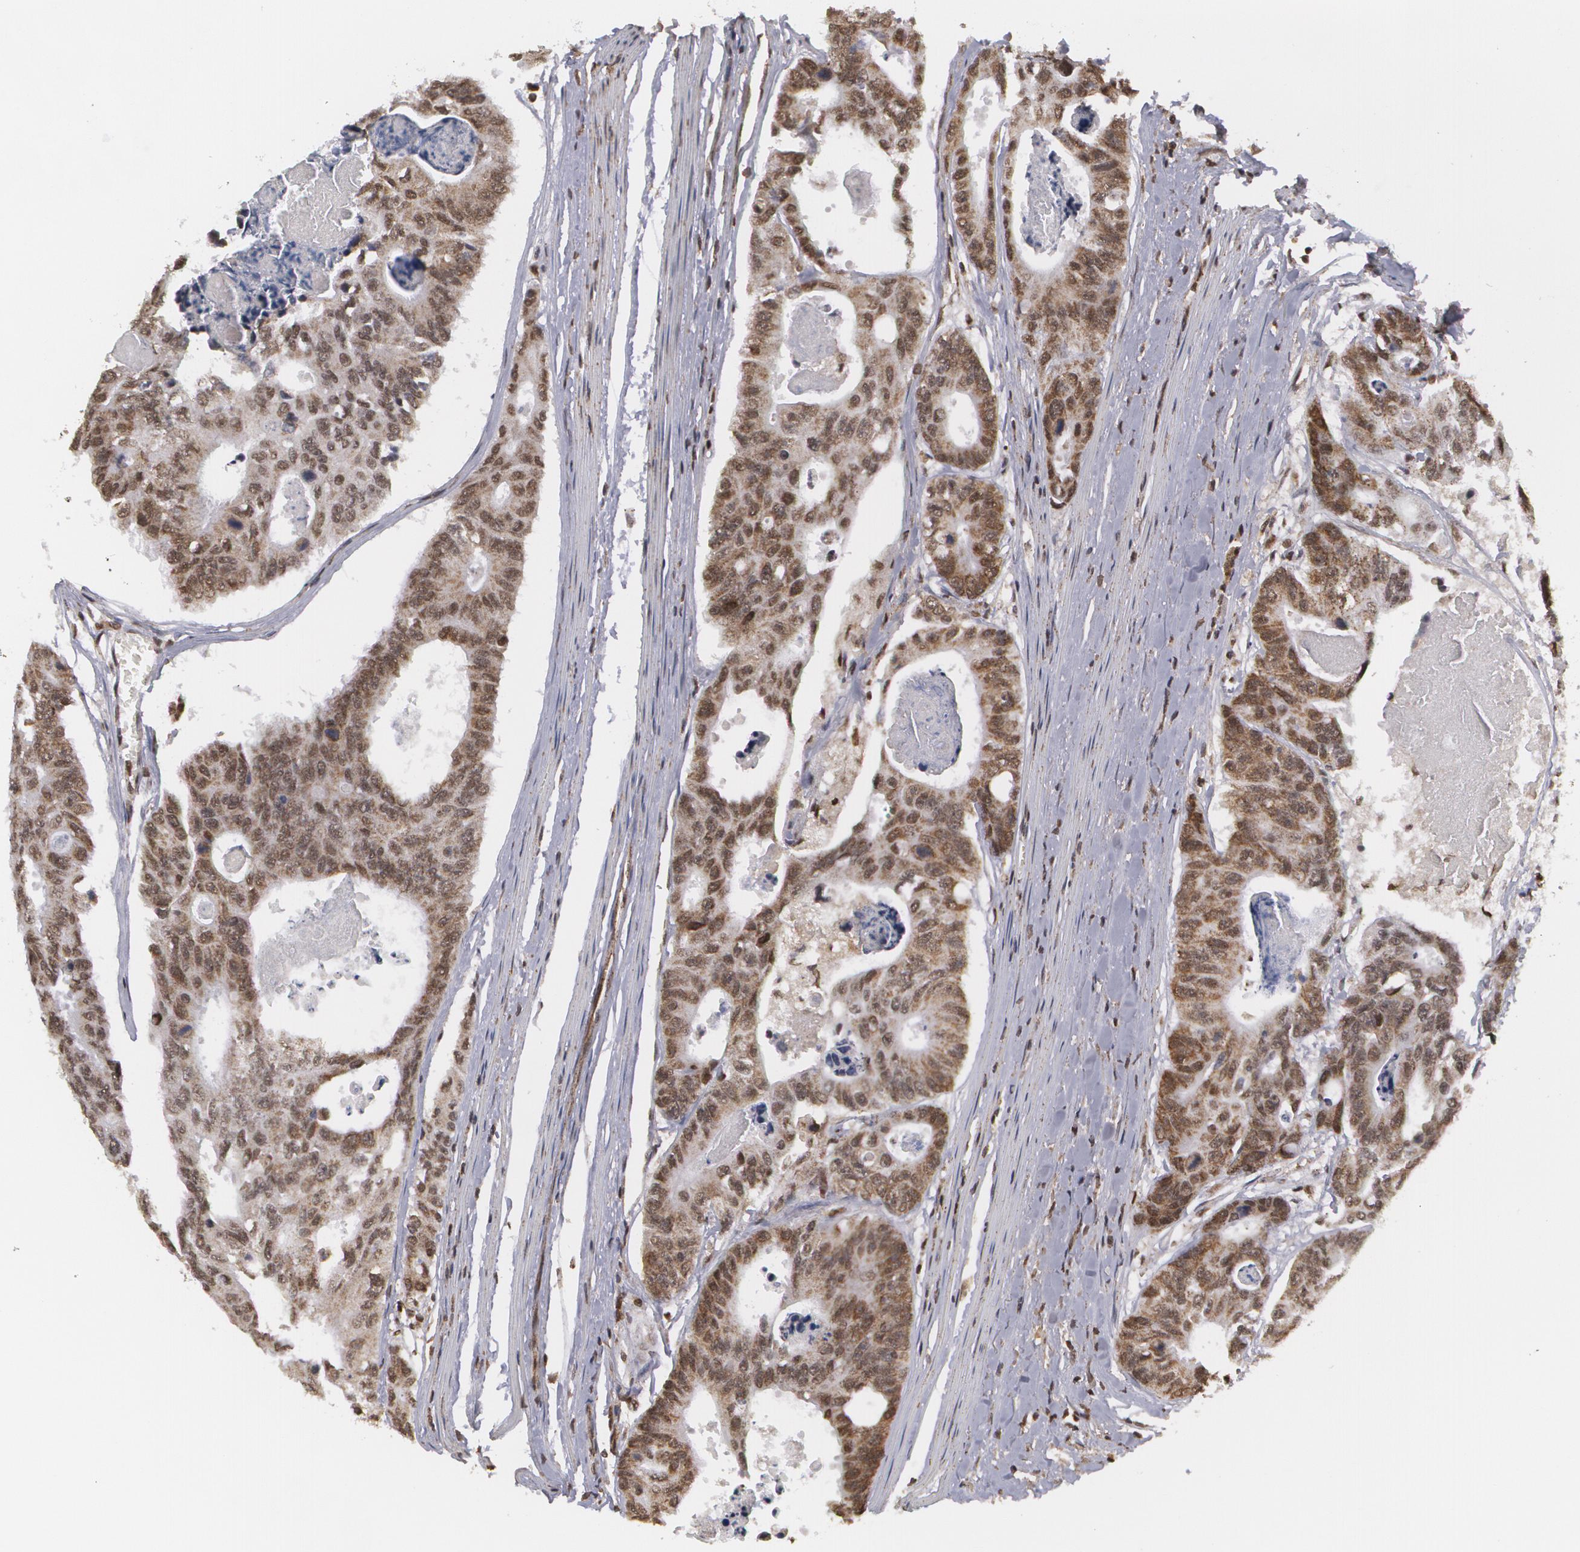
{"staining": {"intensity": "moderate", "quantity": ">75%", "location": "nuclear"}, "tissue": "colorectal cancer", "cell_type": "Tumor cells", "image_type": "cancer", "snomed": [{"axis": "morphology", "description": "Adenocarcinoma, NOS"}, {"axis": "topography", "description": "Colon"}], "caption": "Immunohistochemical staining of colorectal cancer (adenocarcinoma) demonstrates medium levels of moderate nuclear positivity in about >75% of tumor cells.", "gene": "MXD1", "patient": {"sex": "female", "age": 86}}